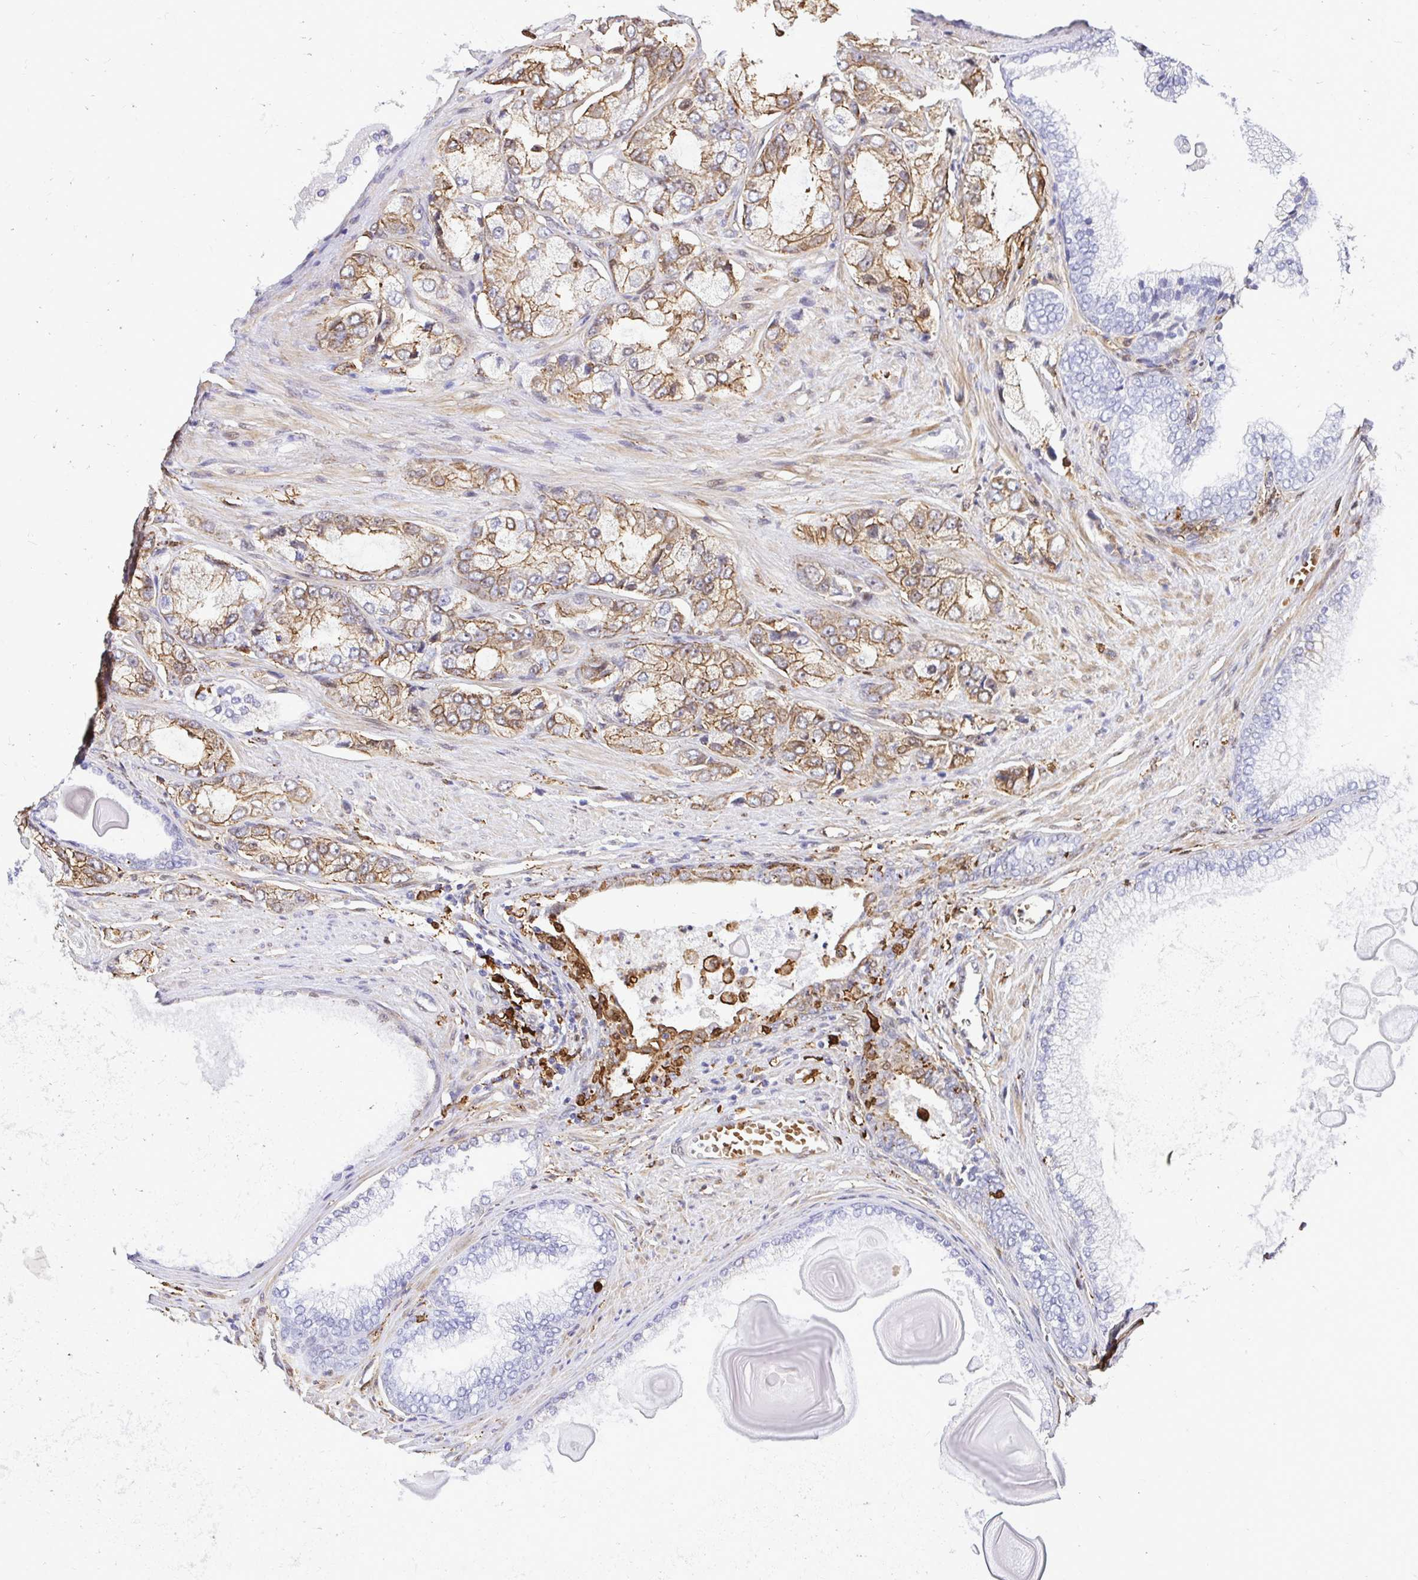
{"staining": {"intensity": "moderate", "quantity": "25%-75%", "location": "cytoplasmic/membranous"}, "tissue": "prostate cancer", "cell_type": "Tumor cells", "image_type": "cancer", "snomed": [{"axis": "morphology", "description": "Adenocarcinoma, Low grade"}, {"axis": "topography", "description": "Prostate"}], "caption": "Tumor cells exhibit medium levels of moderate cytoplasmic/membranous expression in about 25%-75% of cells in prostate cancer (low-grade adenocarcinoma).", "gene": "GSN", "patient": {"sex": "male", "age": 69}}